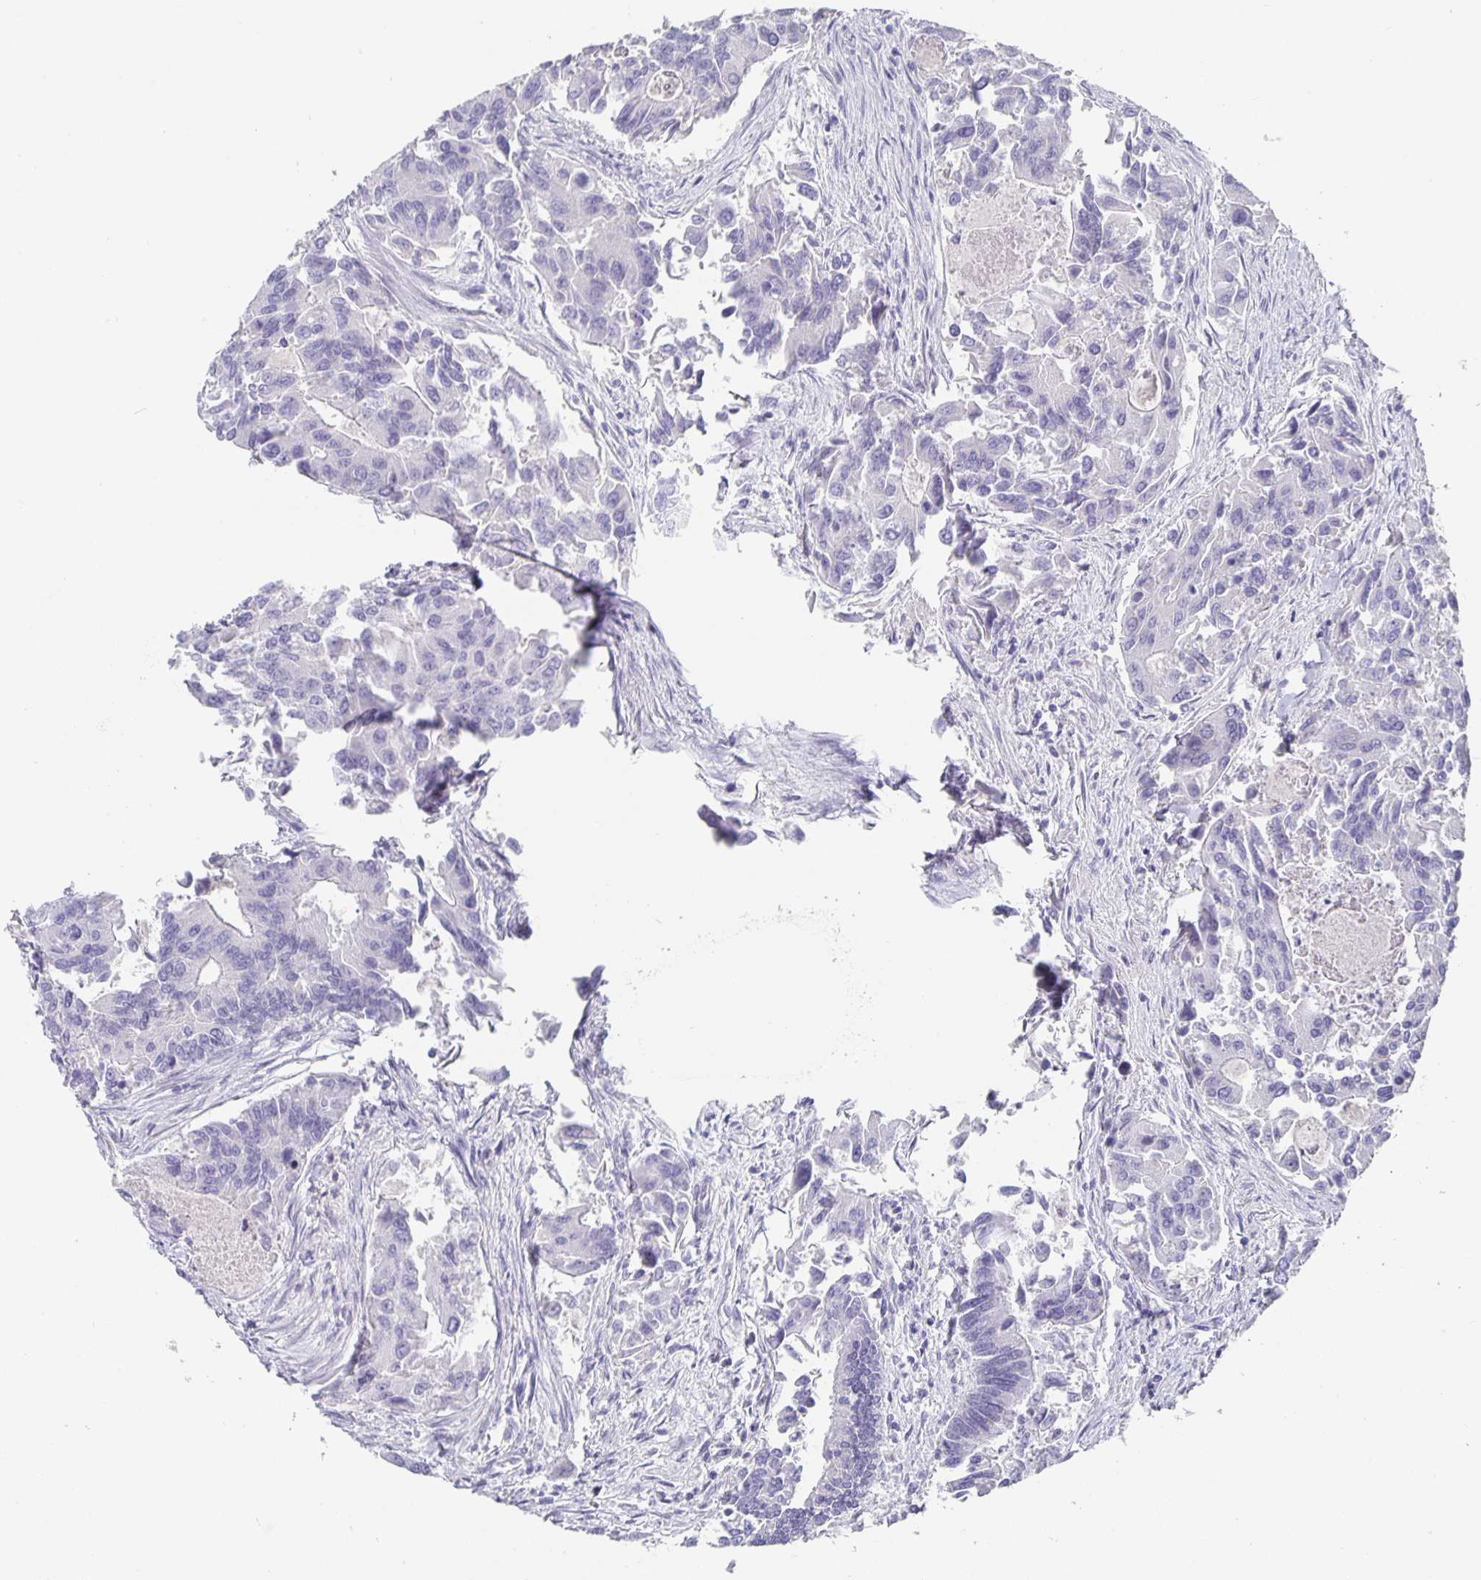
{"staining": {"intensity": "negative", "quantity": "none", "location": "none"}, "tissue": "colorectal cancer", "cell_type": "Tumor cells", "image_type": "cancer", "snomed": [{"axis": "morphology", "description": "Adenocarcinoma, NOS"}, {"axis": "topography", "description": "Colon"}], "caption": "Immunohistochemistry histopathology image of adenocarcinoma (colorectal) stained for a protein (brown), which displays no expression in tumor cells.", "gene": "CHGA", "patient": {"sex": "female", "age": 67}}